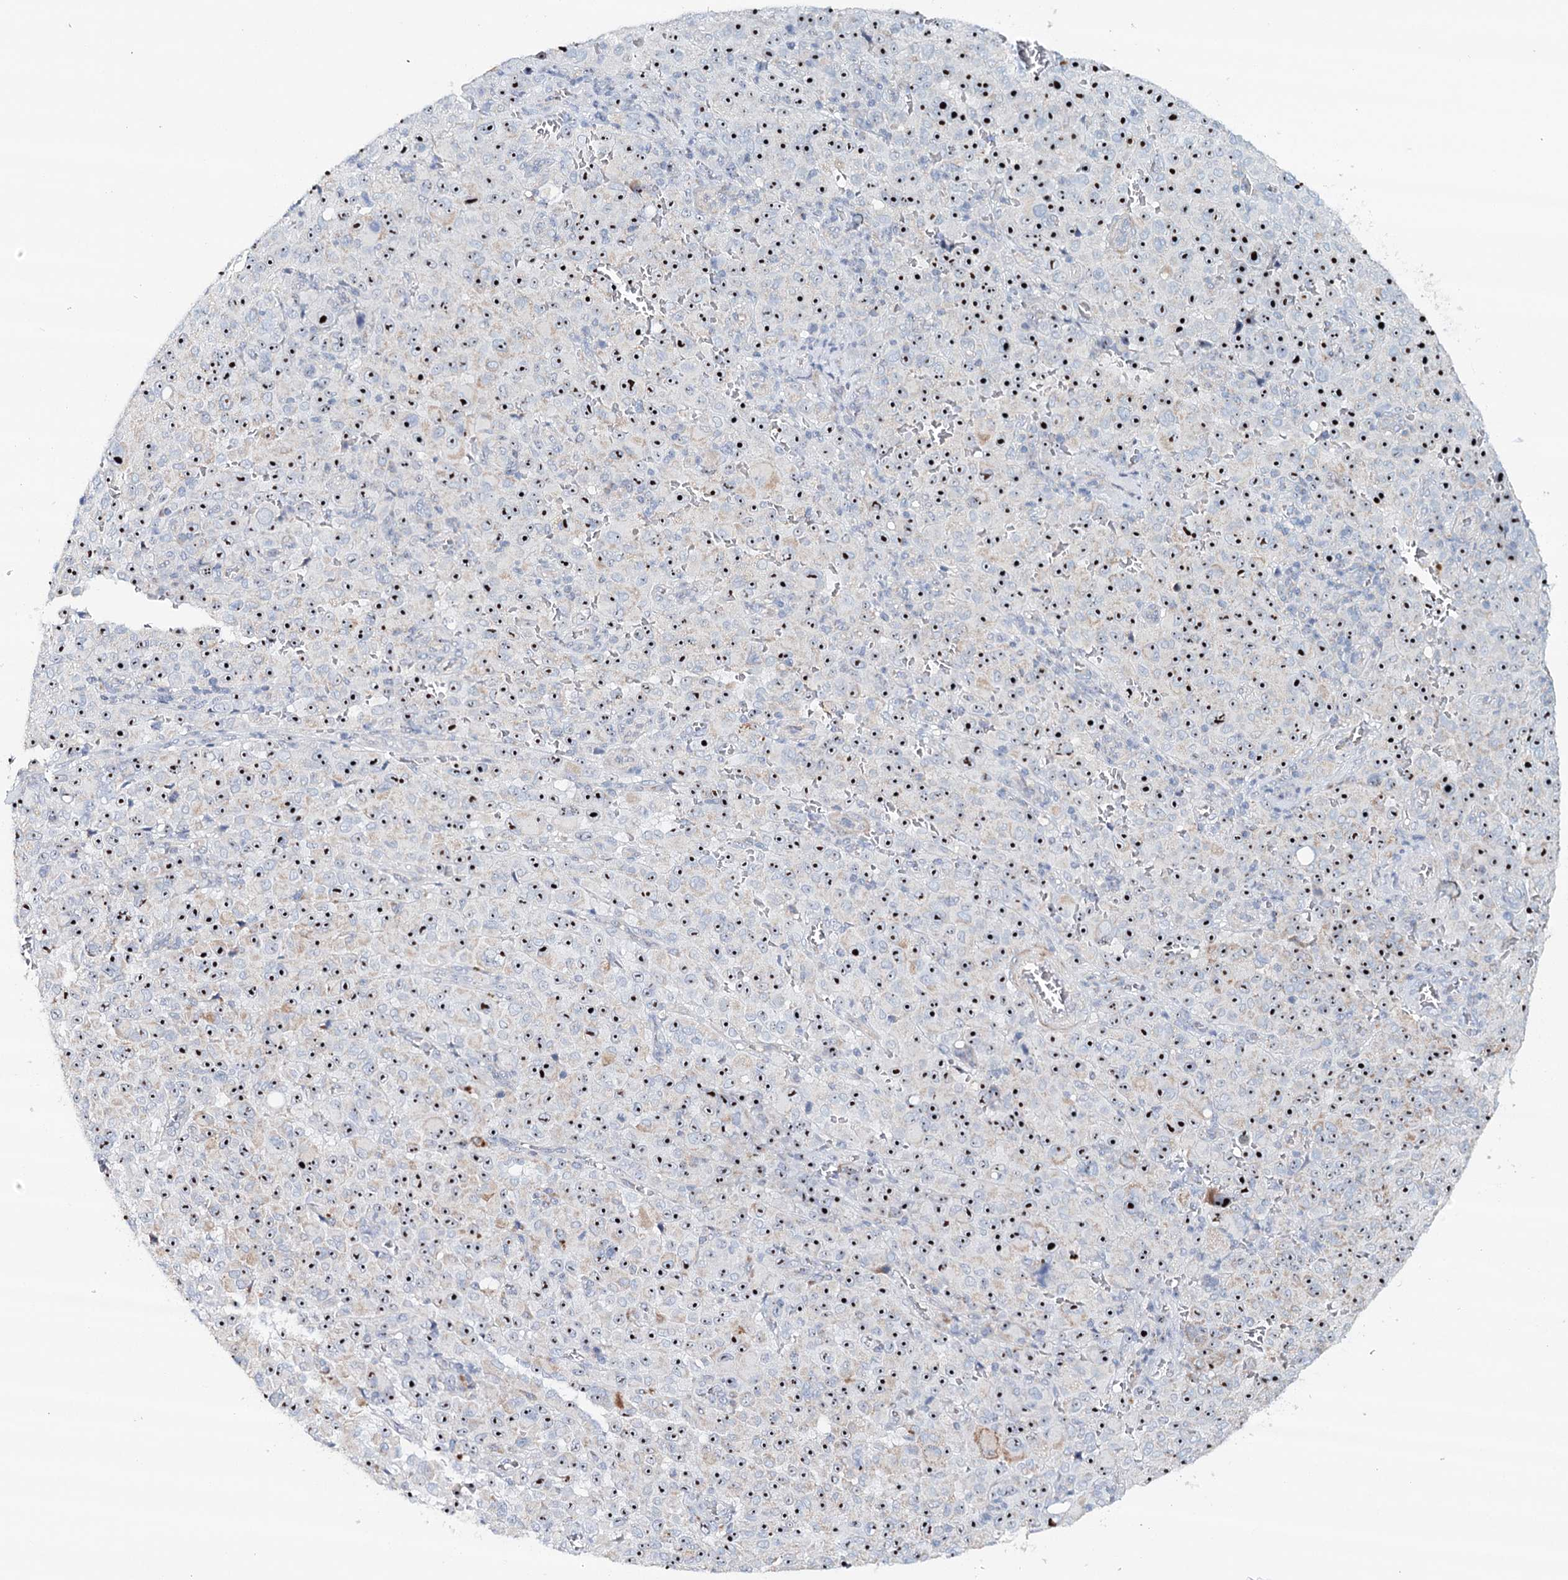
{"staining": {"intensity": "strong", "quantity": ">75%", "location": "nuclear"}, "tissue": "melanoma", "cell_type": "Tumor cells", "image_type": "cancer", "snomed": [{"axis": "morphology", "description": "Malignant melanoma, NOS"}, {"axis": "topography", "description": "Skin"}], "caption": "IHC of malignant melanoma displays high levels of strong nuclear staining in about >75% of tumor cells.", "gene": "RBM43", "patient": {"sex": "female", "age": 82}}